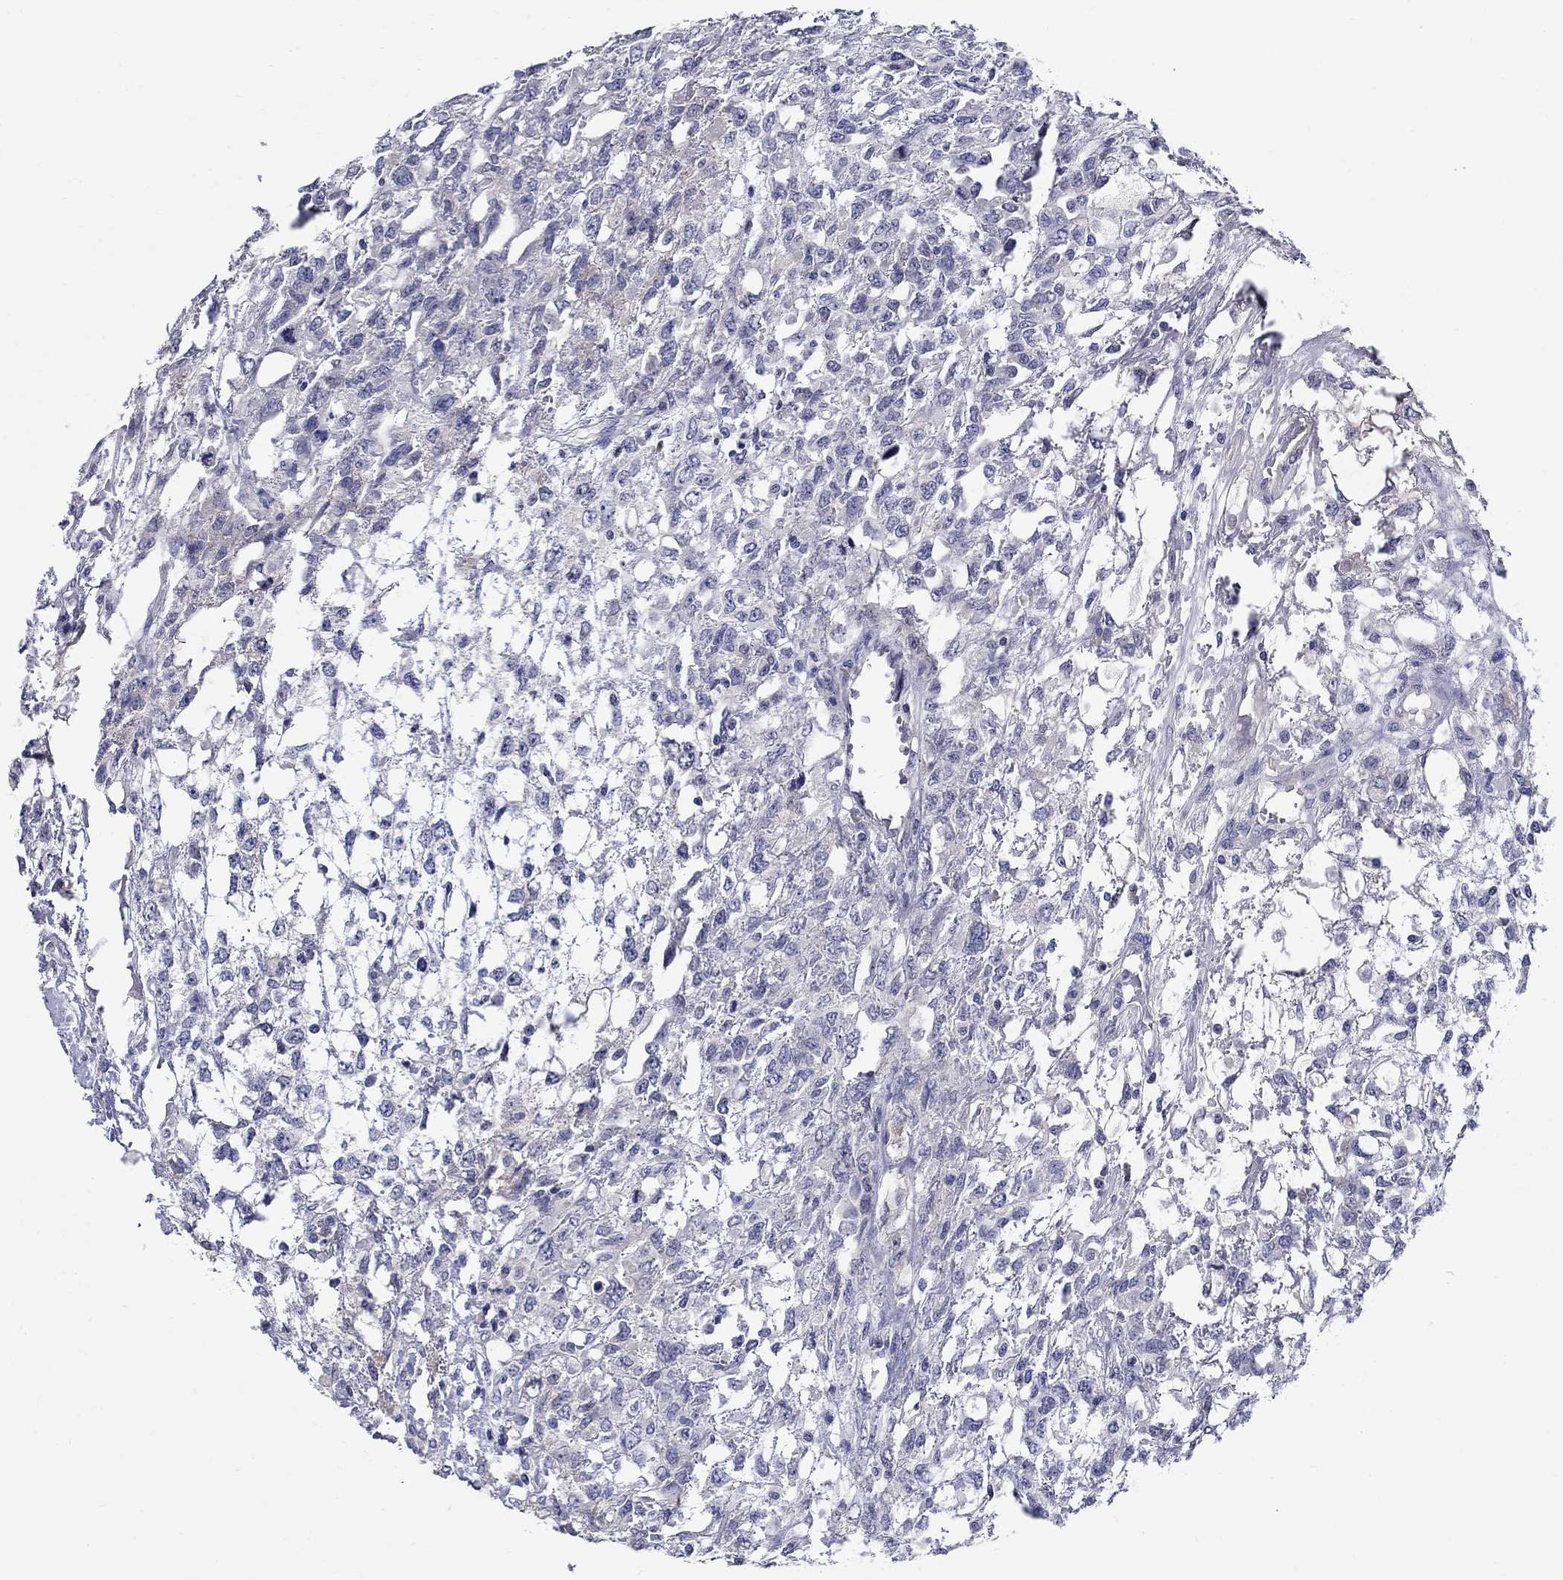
{"staining": {"intensity": "negative", "quantity": "none", "location": "none"}, "tissue": "testis cancer", "cell_type": "Tumor cells", "image_type": "cancer", "snomed": [{"axis": "morphology", "description": "Seminoma, NOS"}, {"axis": "topography", "description": "Testis"}], "caption": "Immunohistochemistry (IHC) of testis cancer reveals no expression in tumor cells.", "gene": "SLC30A3", "patient": {"sex": "male", "age": 52}}